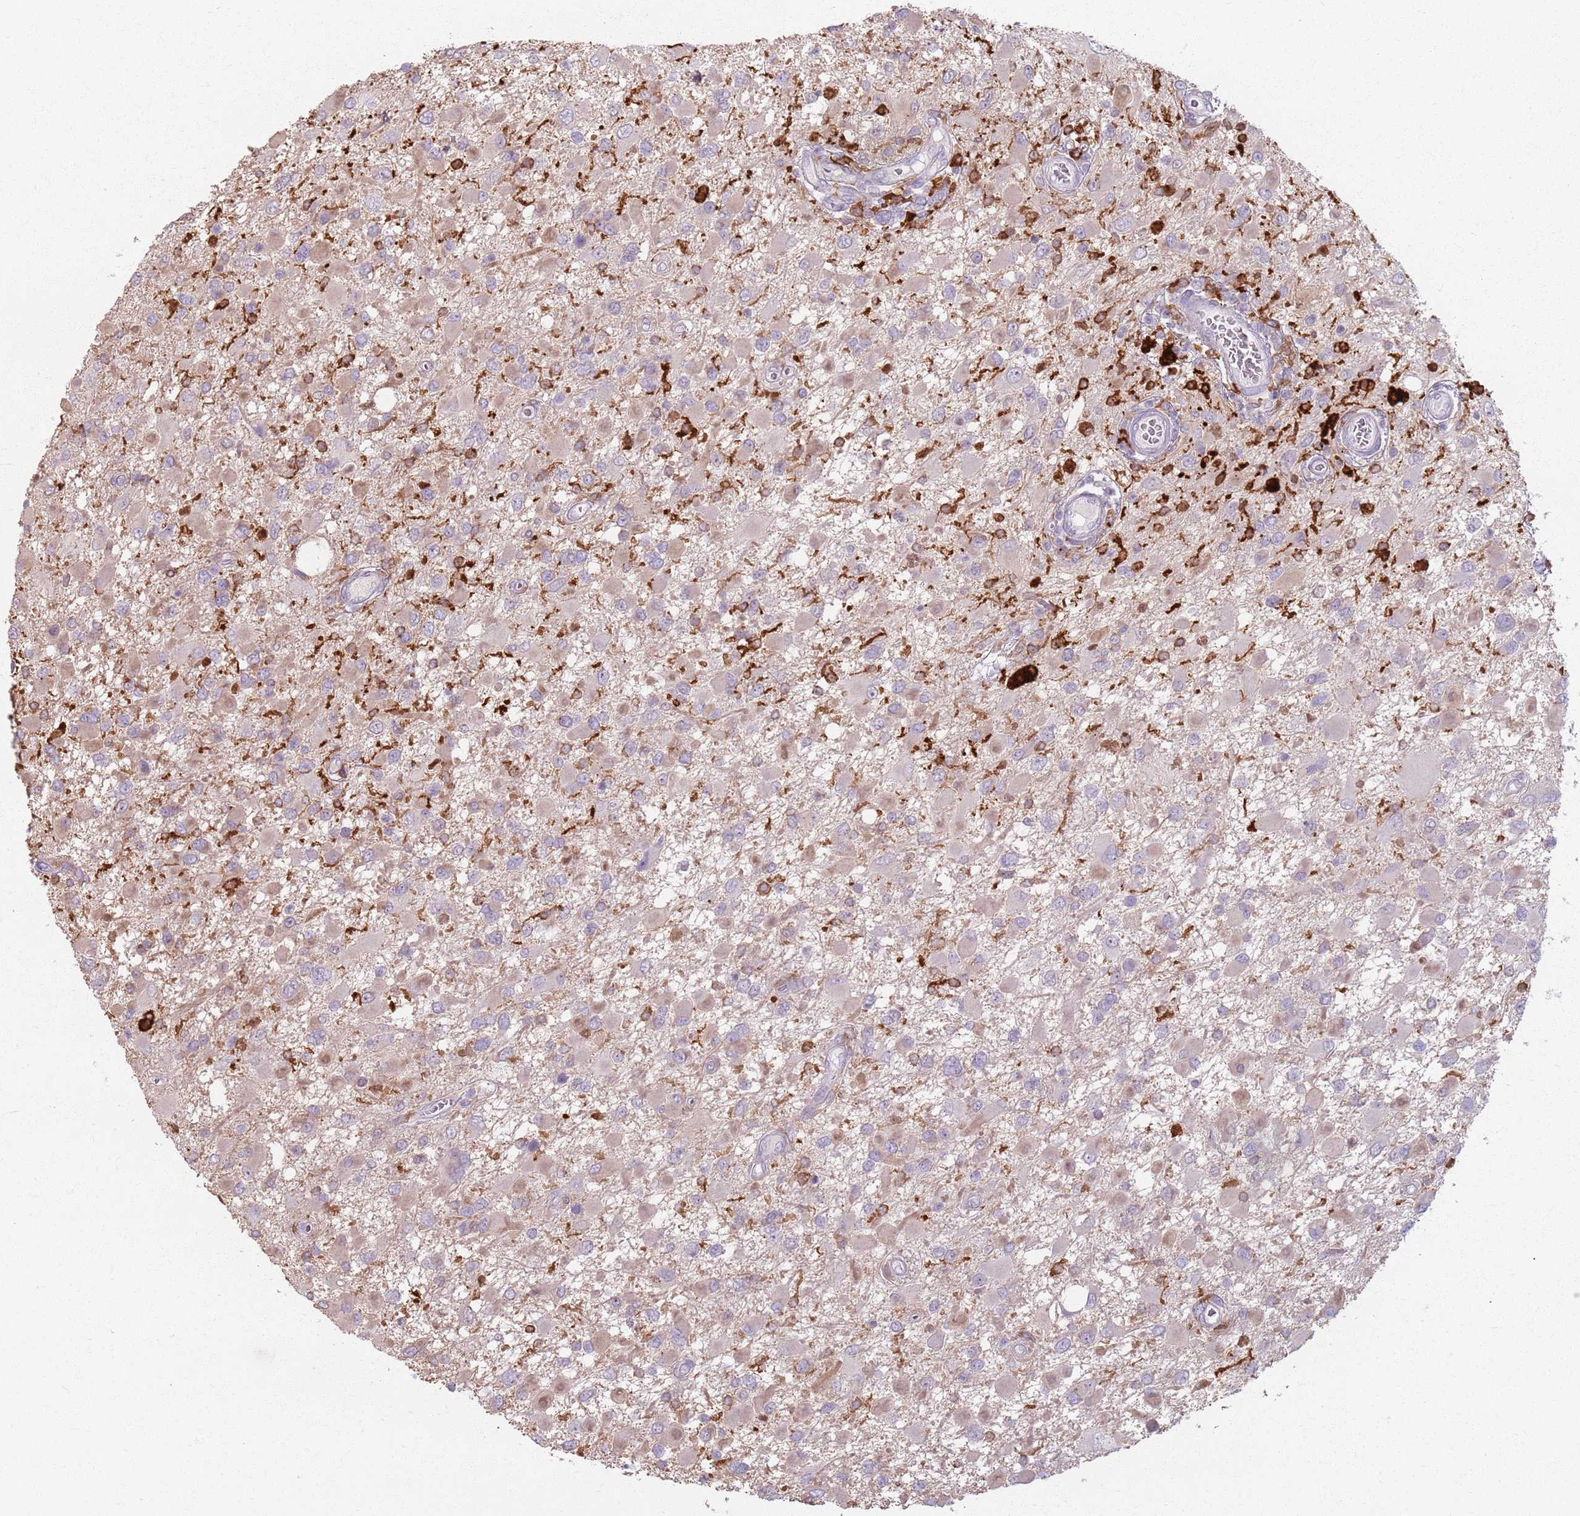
{"staining": {"intensity": "negative", "quantity": "none", "location": "none"}, "tissue": "glioma", "cell_type": "Tumor cells", "image_type": "cancer", "snomed": [{"axis": "morphology", "description": "Glioma, malignant, High grade"}, {"axis": "topography", "description": "Brain"}], "caption": "IHC photomicrograph of glioma stained for a protein (brown), which displays no expression in tumor cells. Brightfield microscopy of immunohistochemistry (IHC) stained with DAB (3,3'-diaminobenzidine) (brown) and hematoxylin (blue), captured at high magnification.", "gene": "GDPGP1", "patient": {"sex": "male", "age": 53}}